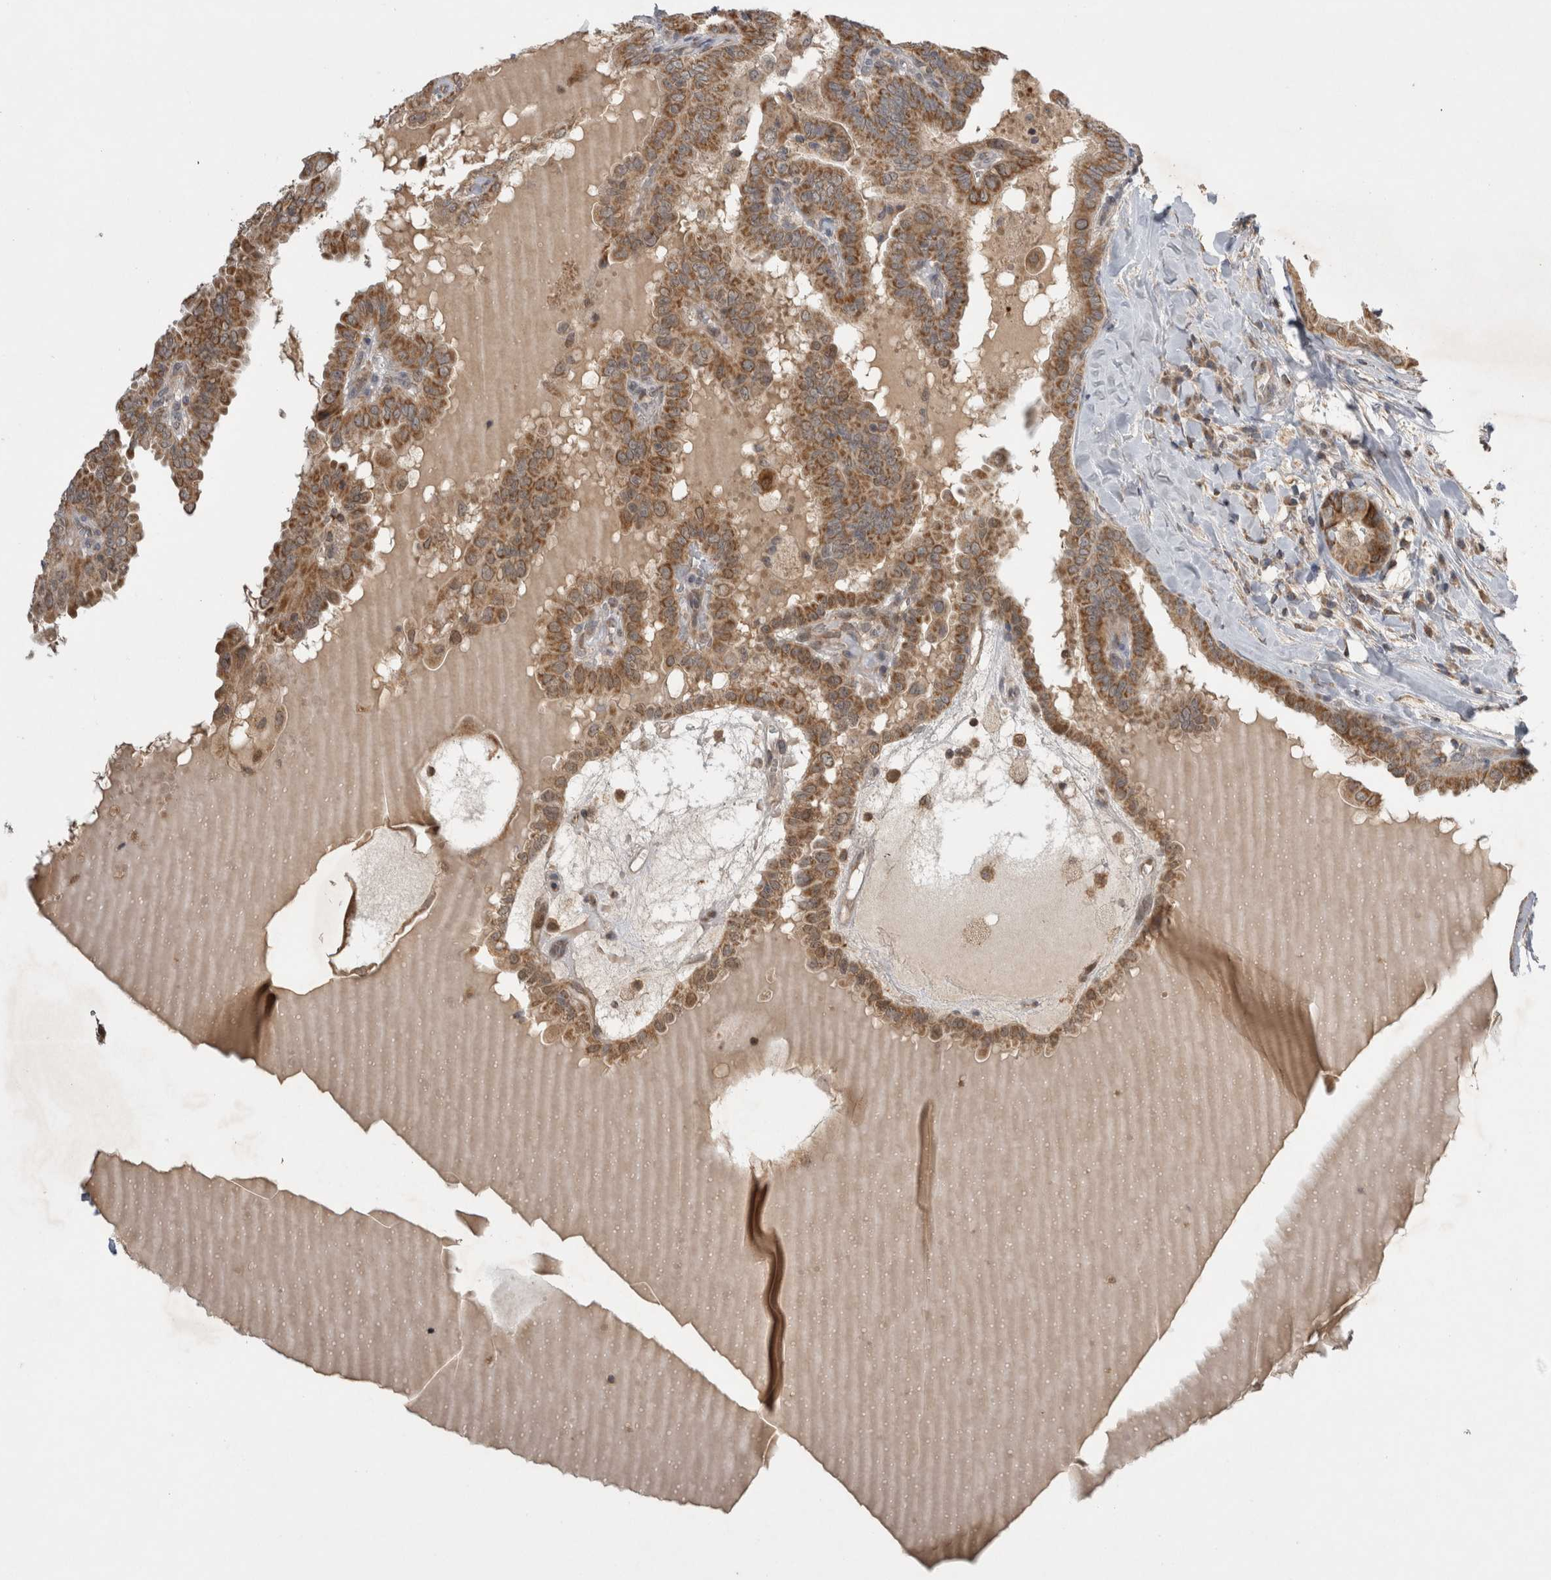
{"staining": {"intensity": "moderate", "quantity": ">75%", "location": "cytoplasmic/membranous"}, "tissue": "thyroid cancer", "cell_type": "Tumor cells", "image_type": "cancer", "snomed": [{"axis": "morphology", "description": "Papillary adenocarcinoma, NOS"}, {"axis": "topography", "description": "Thyroid gland"}], "caption": "A high-resolution photomicrograph shows immunohistochemistry staining of papillary adenocarcinoma (thyroid), which shows moderate cytoplasmic/membranous staining in approximately >75% of tumor cells.", "gene": "KCNIP1", "patient": {"sex": "male", "age": 33}}